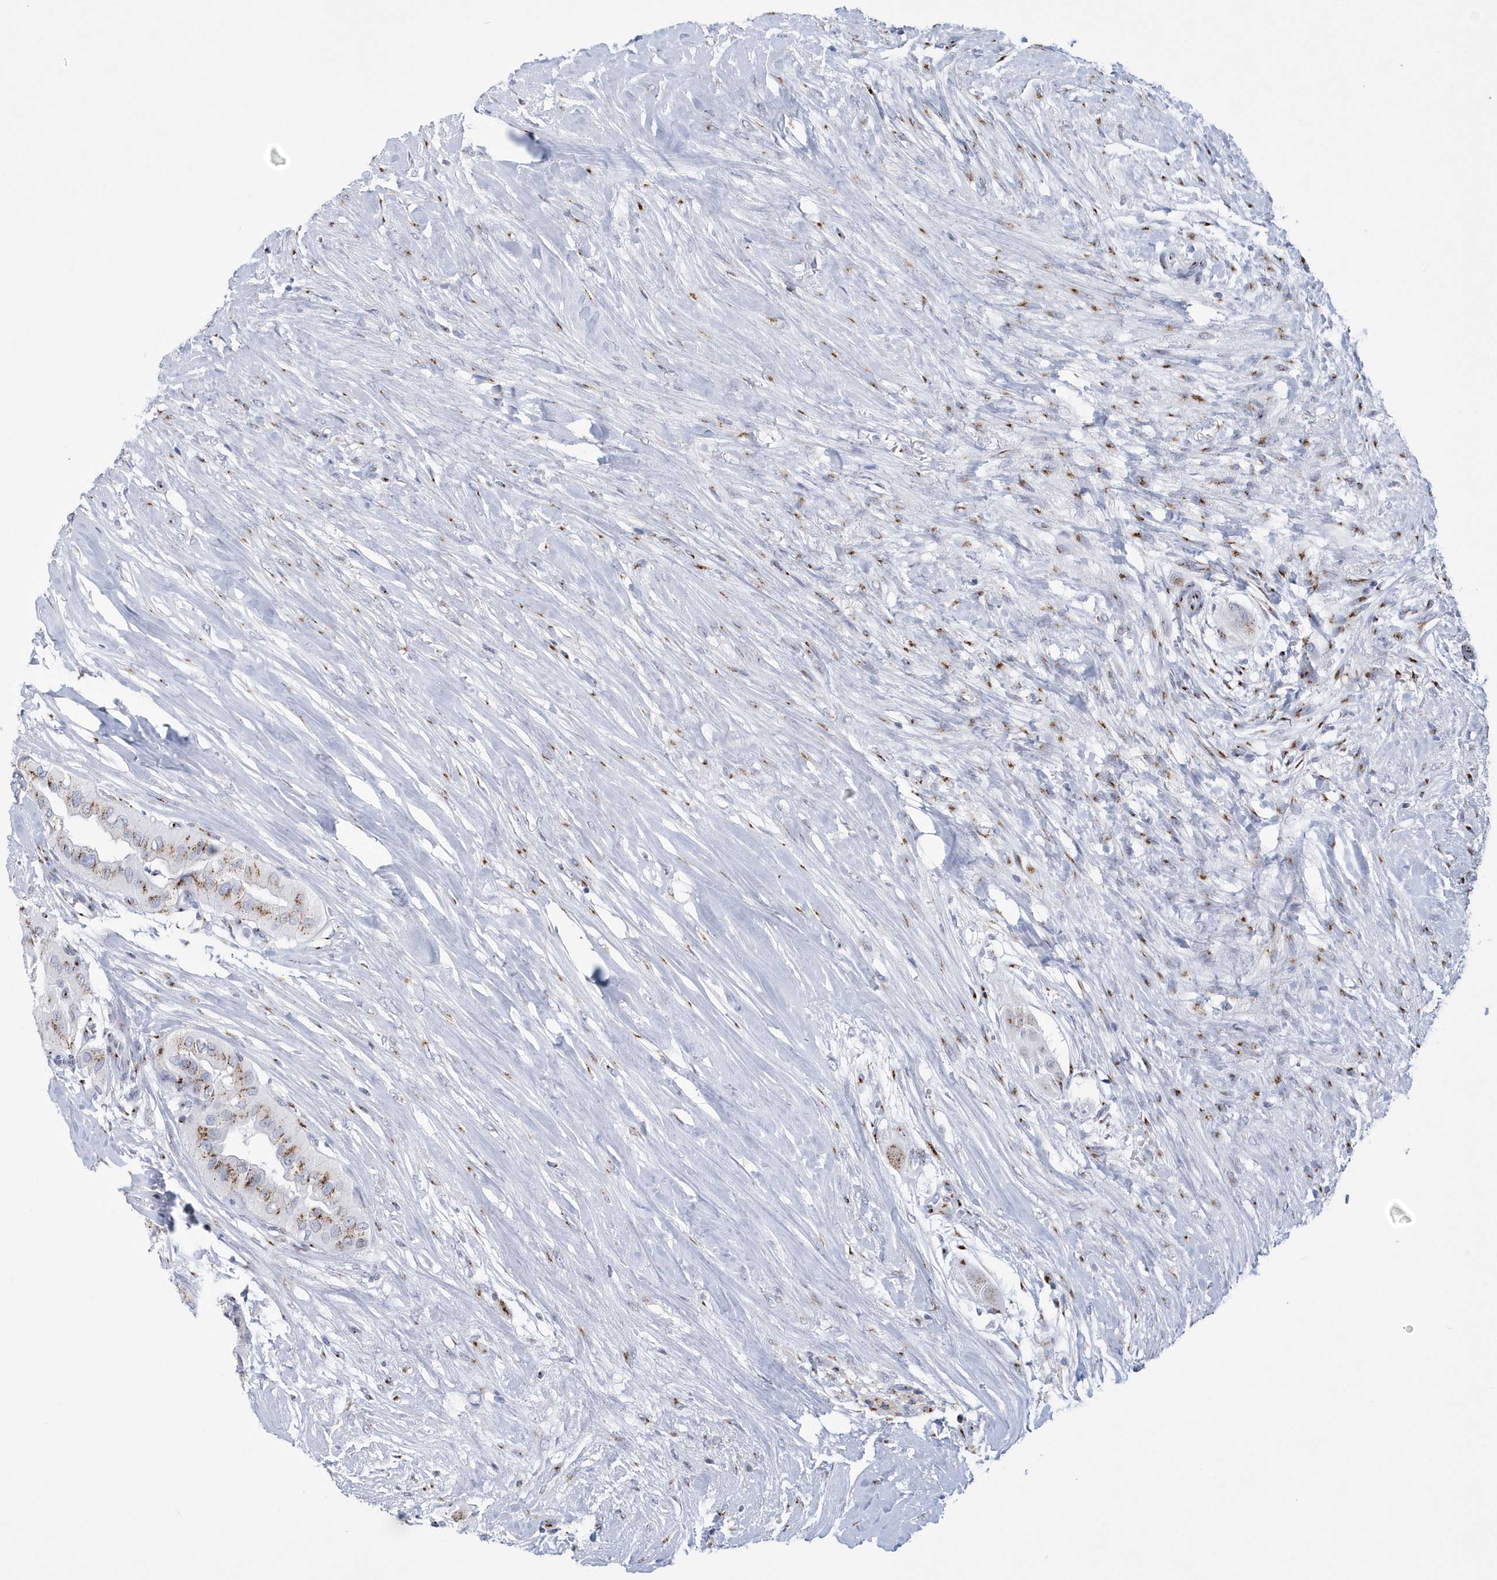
{"staining": {"intensity": "moderate", "quantity": ">75%", "location": "cytoplasmic/membranous"}, "tissue": "thyroid cancer", "cell_type": "Tumor cells", "image_type": "cancer", "snomed": [{"axis": "morphology", "description": "Papillary adenocarcinoma, NOS"}, {"axis": "topography", "description": "Thyroid gland"}], "caption": "Immunohistochemical staining of thyroid cancer displays medium levels of moderate cytoplasmic/membranous positivity in approximately >75% of tumor cells. (DAB (3,3'-diaminobenzidine) = brown stain, brightfield microscopy at high magnification).", "gene": "SLX9", "patient": {"sex": "female", "age": 59}}